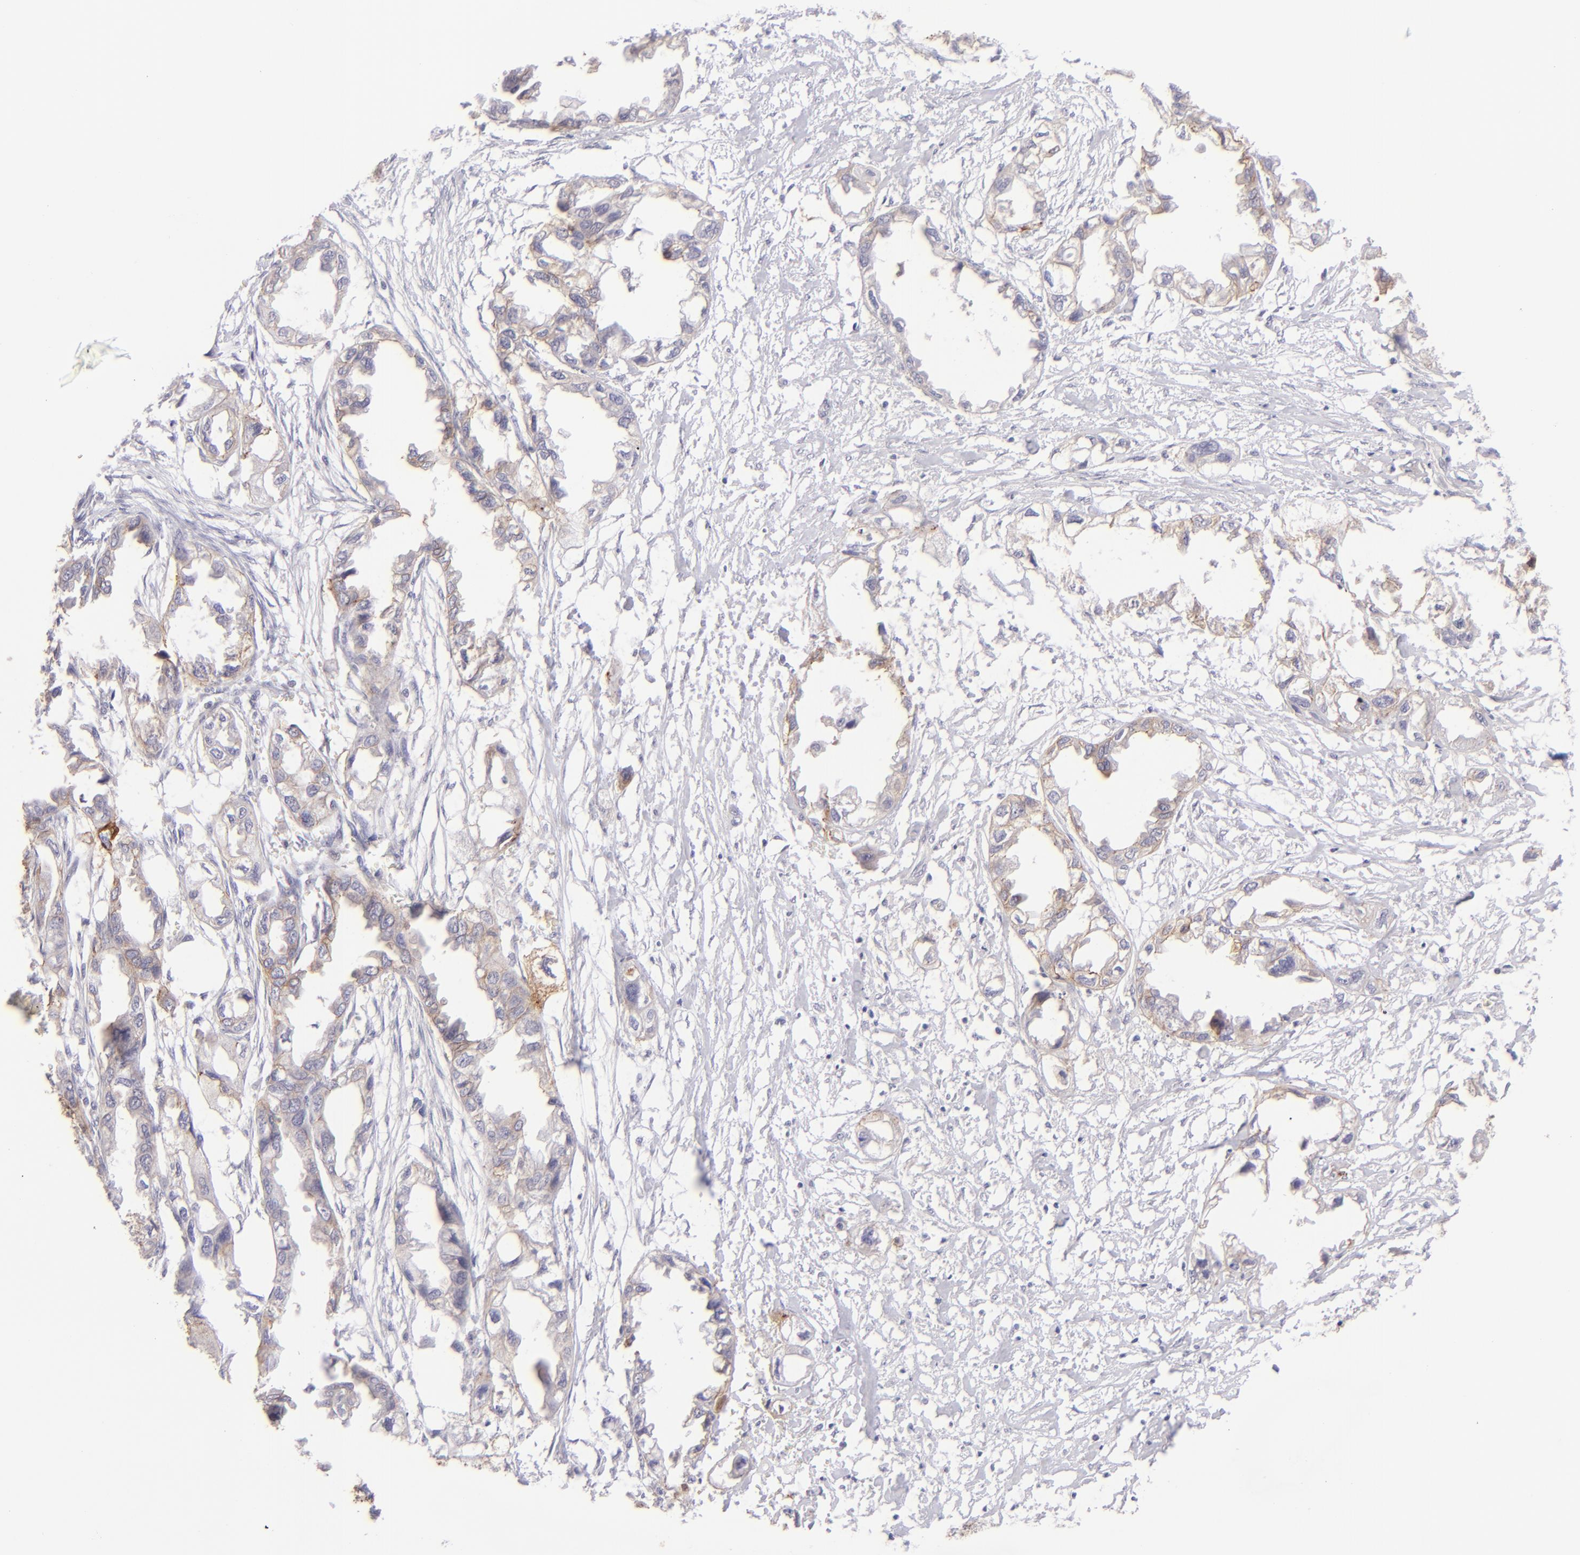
{"staining": {"intensity": "moderate", "quantity": ">75%", "location": "cytoplasmic/membranous"}, "tissue": "endometrial cancer", "cell_type": "Tumor cells", "image_type": "cancer", "snomed": [{"axis": "morphology", "description": "Adenocarcinoma, NOS"}, {"axis": "topography", "description": "Endometrium"}], "caption": "High-power microscopy captured an immunohistochemistry photomicrograph of endometrial cancer, revealing moderate cytoplasmic/membranous positivity in approximately >75% of tumor cells.", "gene": "CLDN4", "patient": {"sex": "female", "age": 67}}